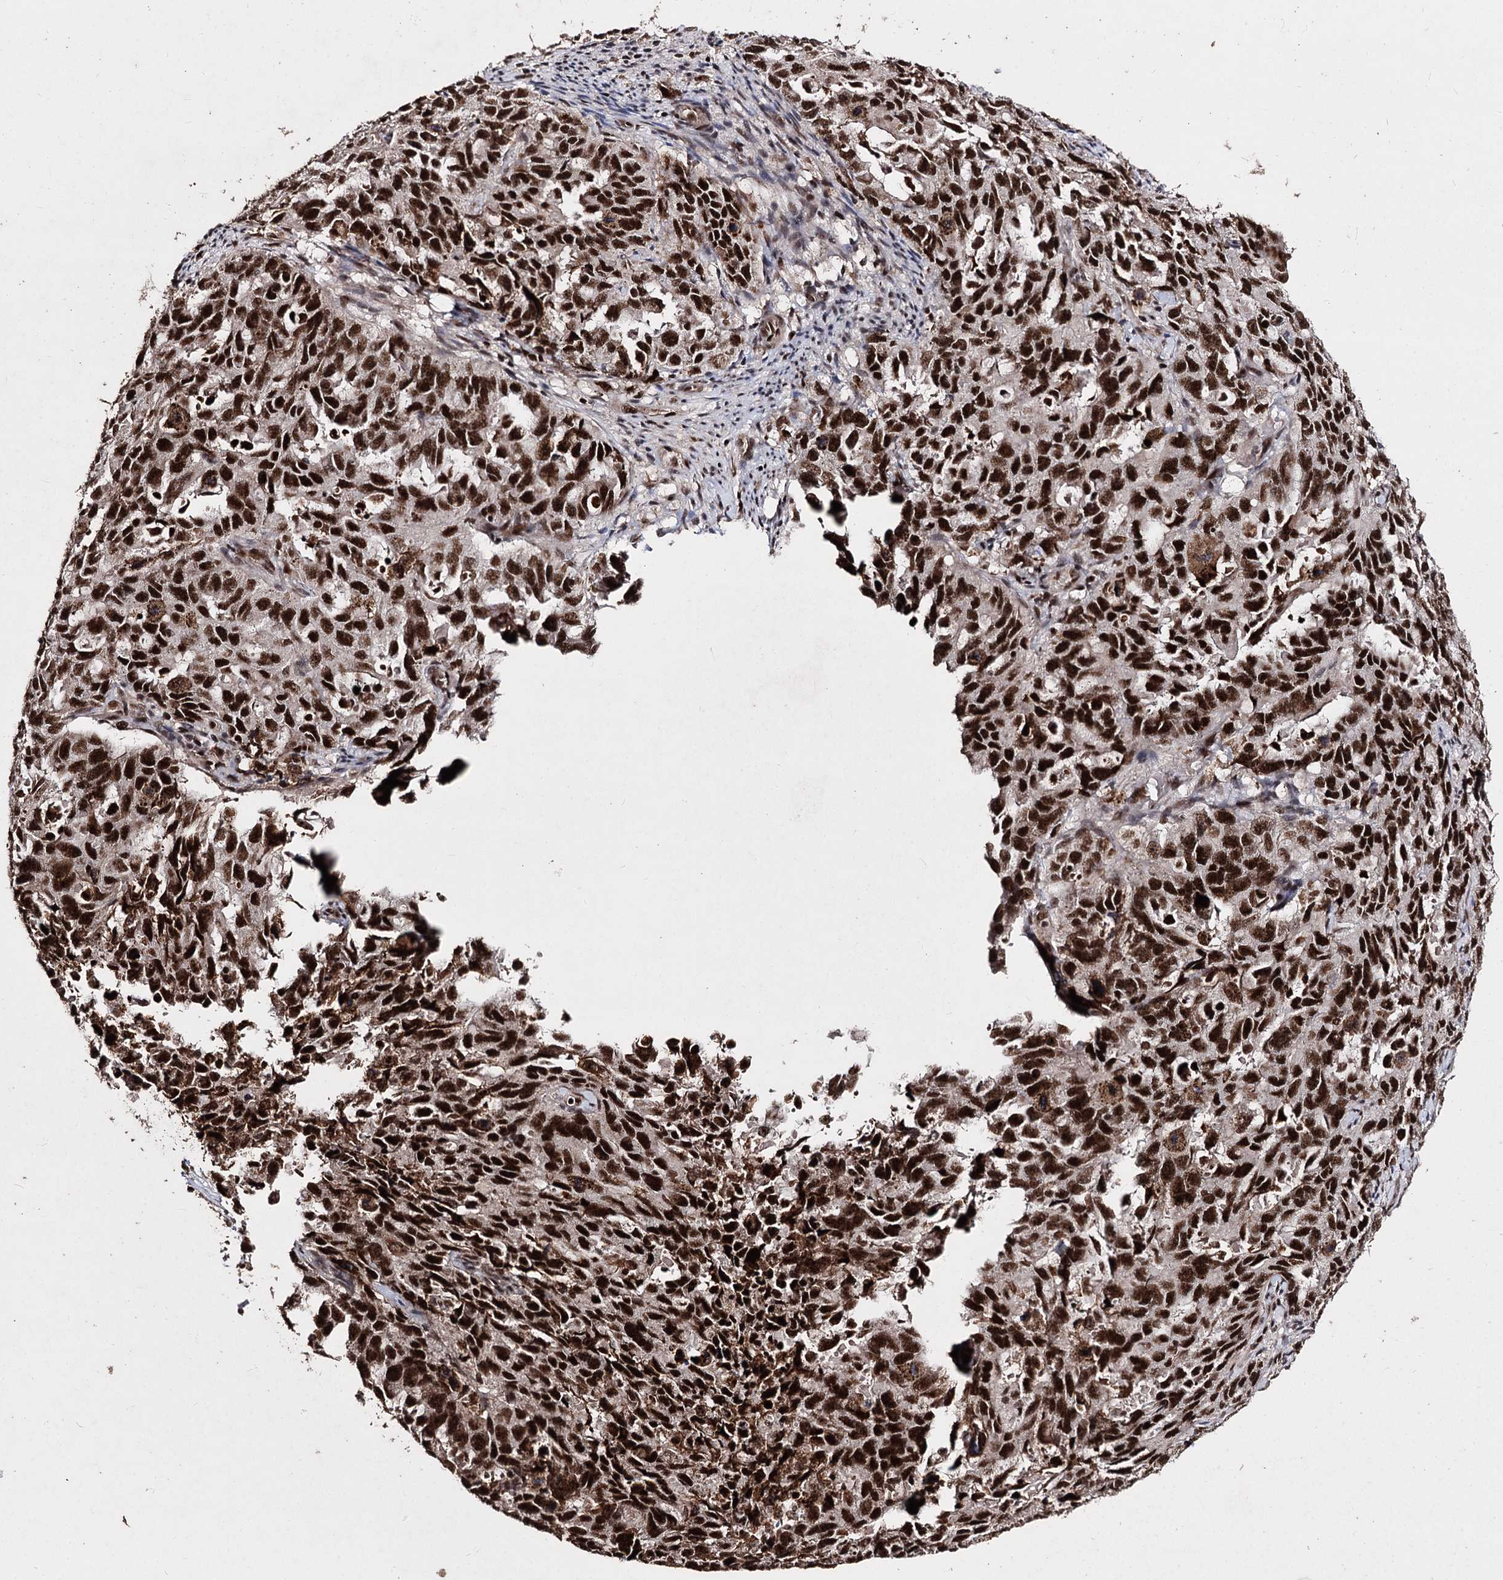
{"staining": {"intensity": "strong", "quantity": ">75%", "location": "nuclear"}, "tissue": "endometrial cancer", "cell_type": "Tumor cells", "image_type": "cancer", "snomed": [{"axis": "morphology", "description": "Adenocarcinoma, NOS"}, {"axis": "topography", "description": "Endometrium"}], "caption": "IHC image of endometrial adenocarcinoma stained for a protein (brown), which shows high levels of strong nuclear positivity in about >75% of tumor cells.", "gene": "U2SURP", "patient": {"sex": "female", "age": 65}}